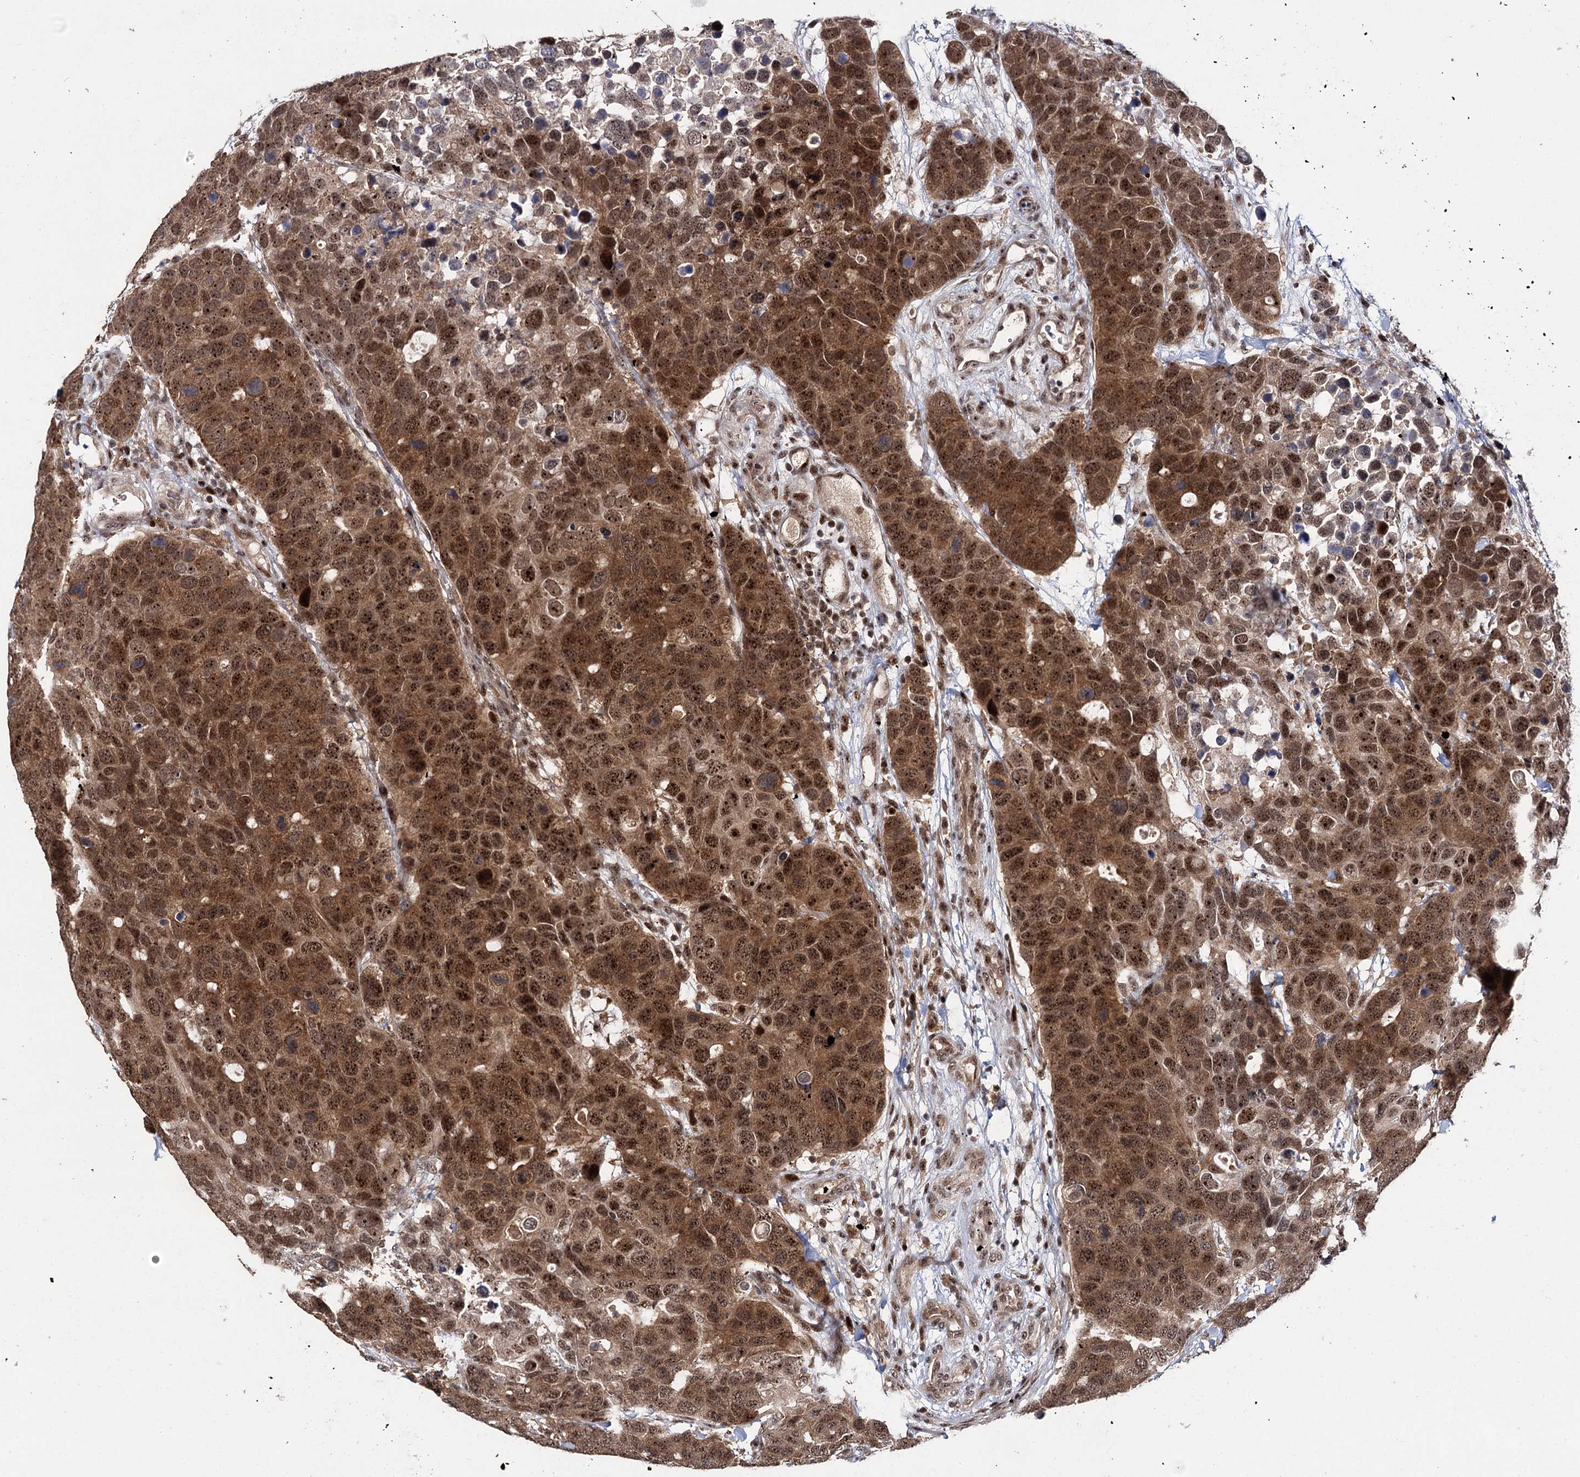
{"staining": {"intensity": "strong", "quantity": ">75%", "location": "cytoplasmic/membranous,nuclear"}, "tissue": "breast cancer", "cell_type": "Tumor cells", "image_type": "cancer", "snomed": [{"axis": "morphology", "description": "Duct carcinoma"}, {"axis": "topography", "description": "Breast"}], "caption": "Intraductal carcinoma (breast) tissue shows strong cytoplasmic/membranous and nuclear positivity in approximately >75% of tumor cells The protein is shown in brown color, while the nuclei are stained blue.", "gene": "MKNK2", "patient": {"sex": "female", "age": 83}}